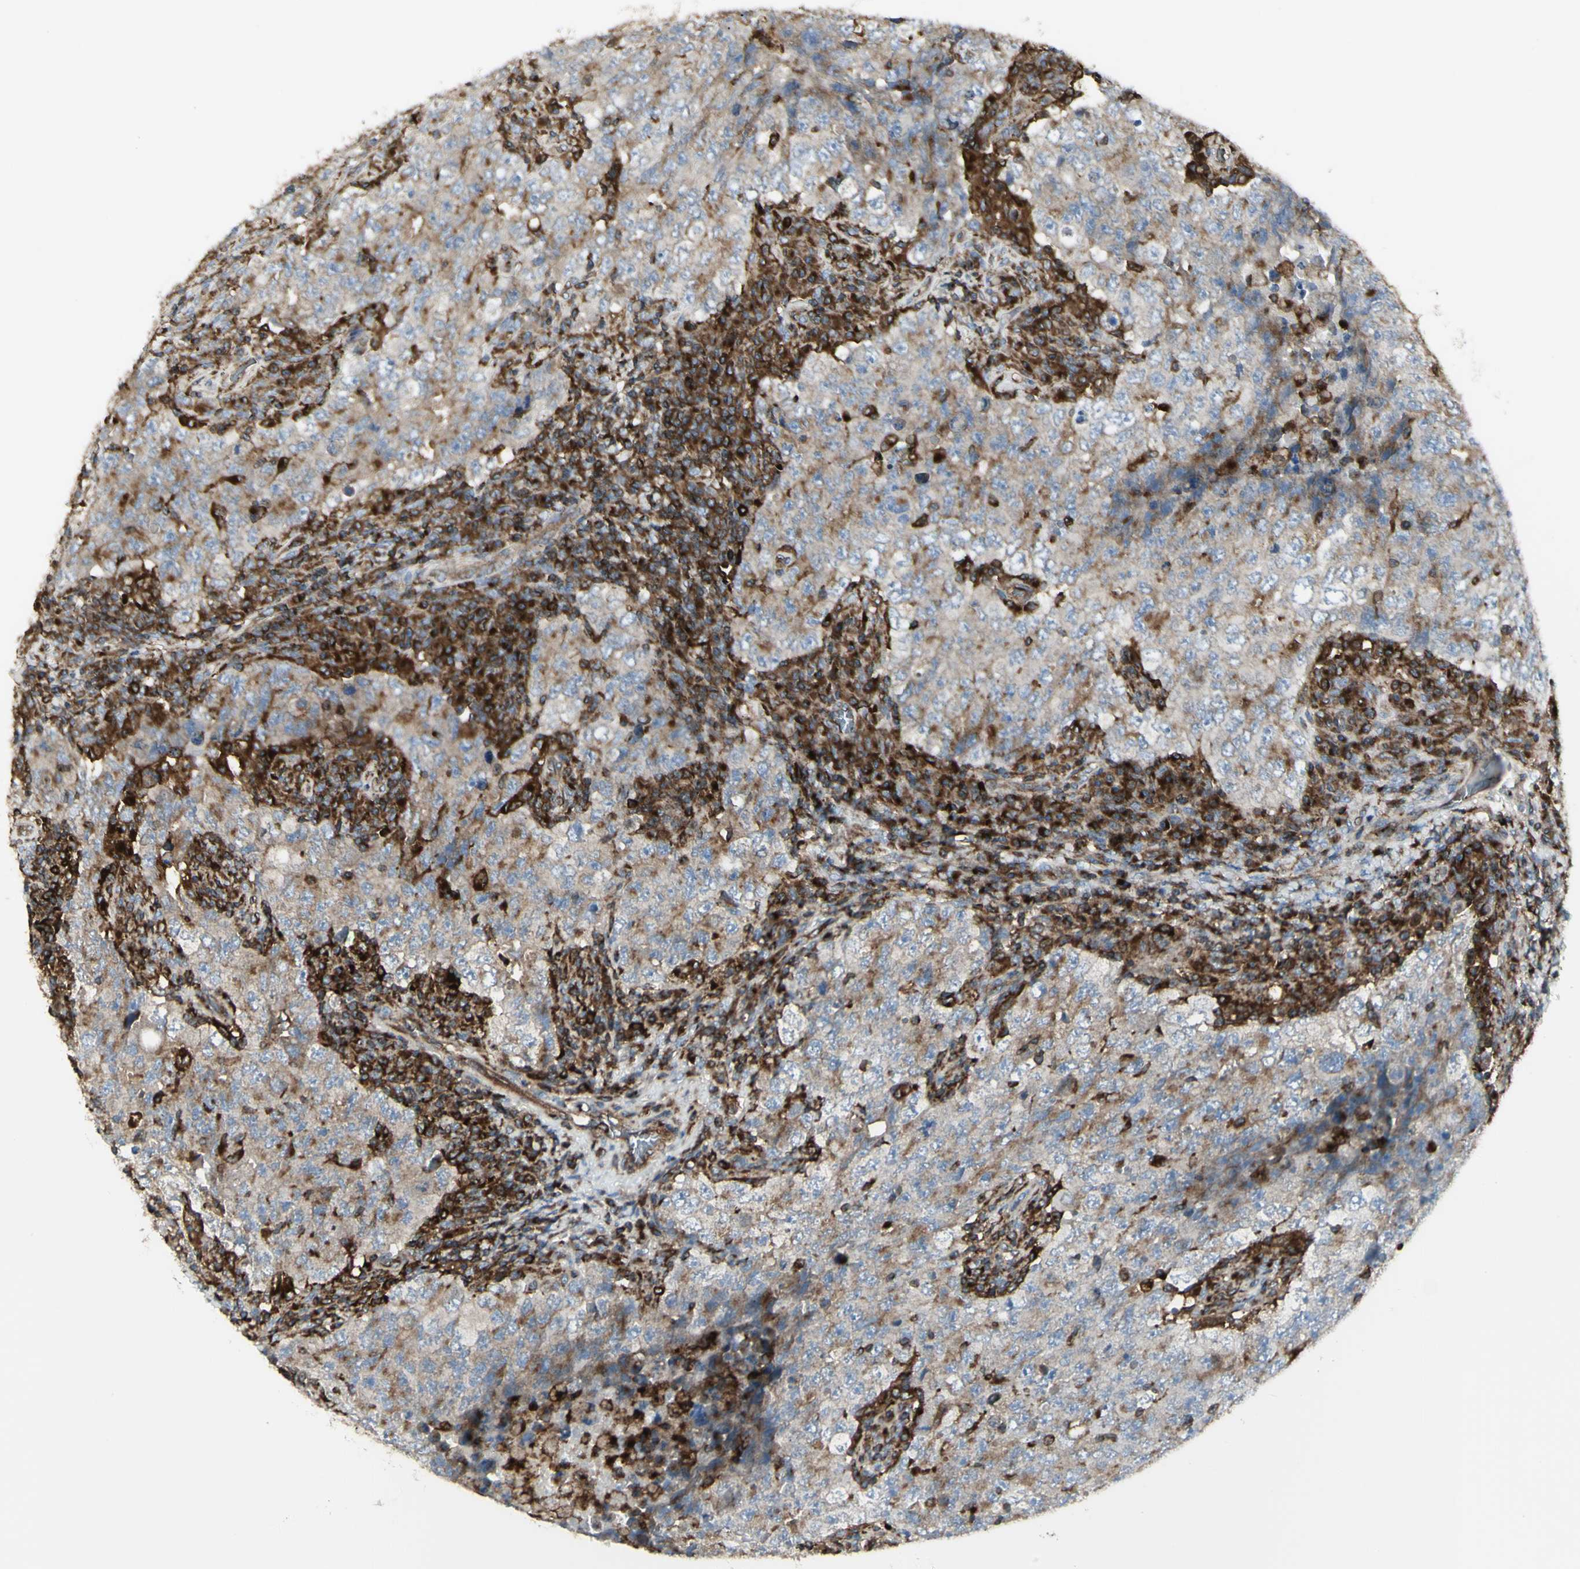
{"staining": {"intensity": "moderate", "quantity": ">75%", "location": "cytoplasmic/membranous"}, "tissue": "testis cancer", "cell_type": "Tumor cells", "image_type": "cancer", "snomed": [{"axis": "morphology", "description": "Carcinoma, Embryonal, NOS"}, {"axis": "topography", "description": "Testis"}], "caption": "An IHC histopathology image of neoplastic tissue is shown. Protein staining in brown shows moderate cytoplasmic/membranous positivity in testis cancer within tumor cells.", "gene": "NAPA", "patient": {"sex": "male", "age": 26}}